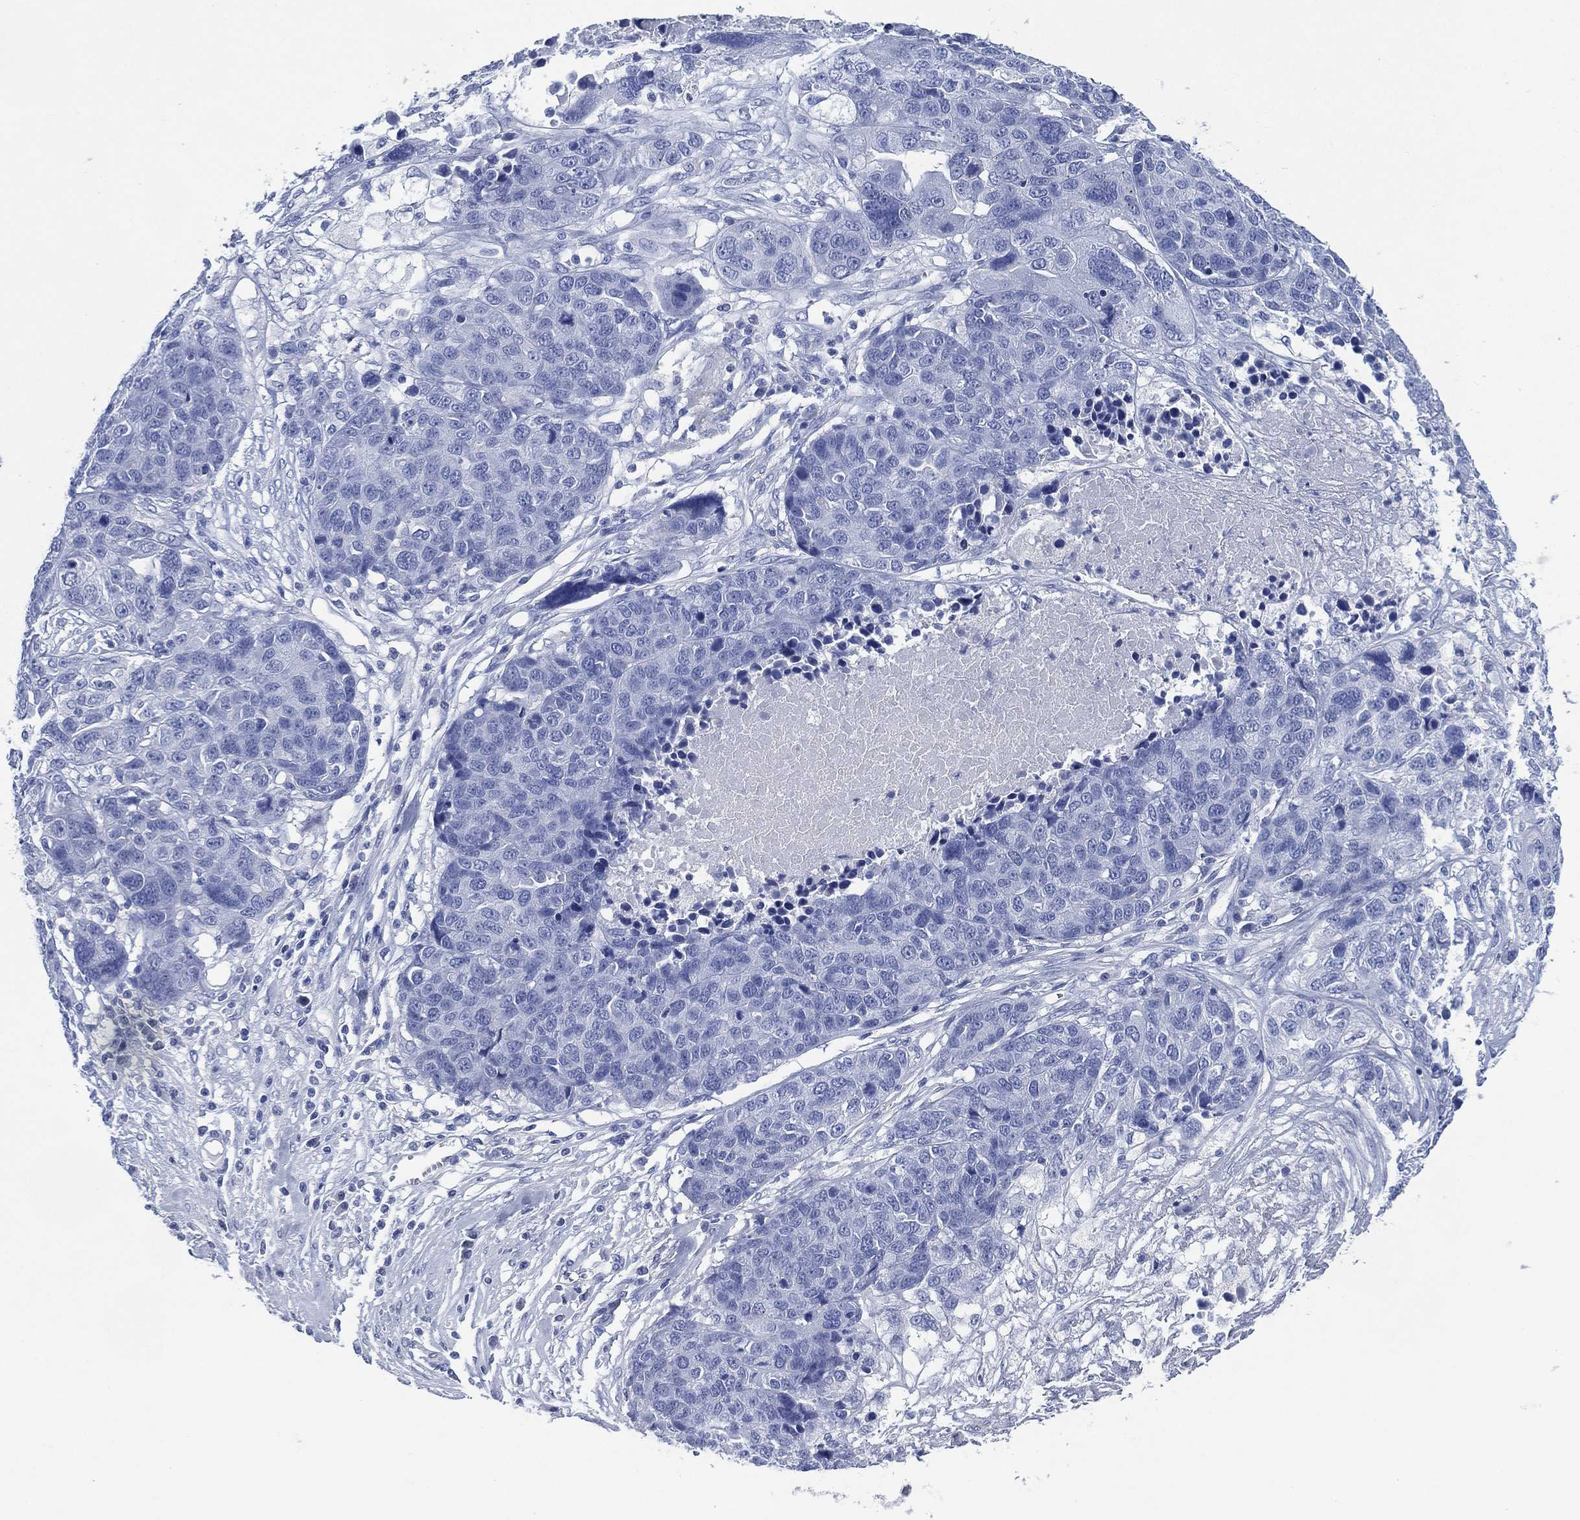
{"staining": {"intensity": "negative", "quantity": "none", "location": "none"}, "tissue": "ovarian cancer", "cell_type": "Tumor cells", "image_type": "cancer", "snomed": [{"axis": "morphology", "description": "Cystadenocarcinoma, serous, NOS"}, {"axis": "topography", "description": "Ovary"}], "caption": "Protein analysis of ovarian cancer (serous cystadenocarcinoma) displays no significant staining in tumor cells.", "gene": "SIGLECL1", "patient": {"sex": "female", "age": 87}}